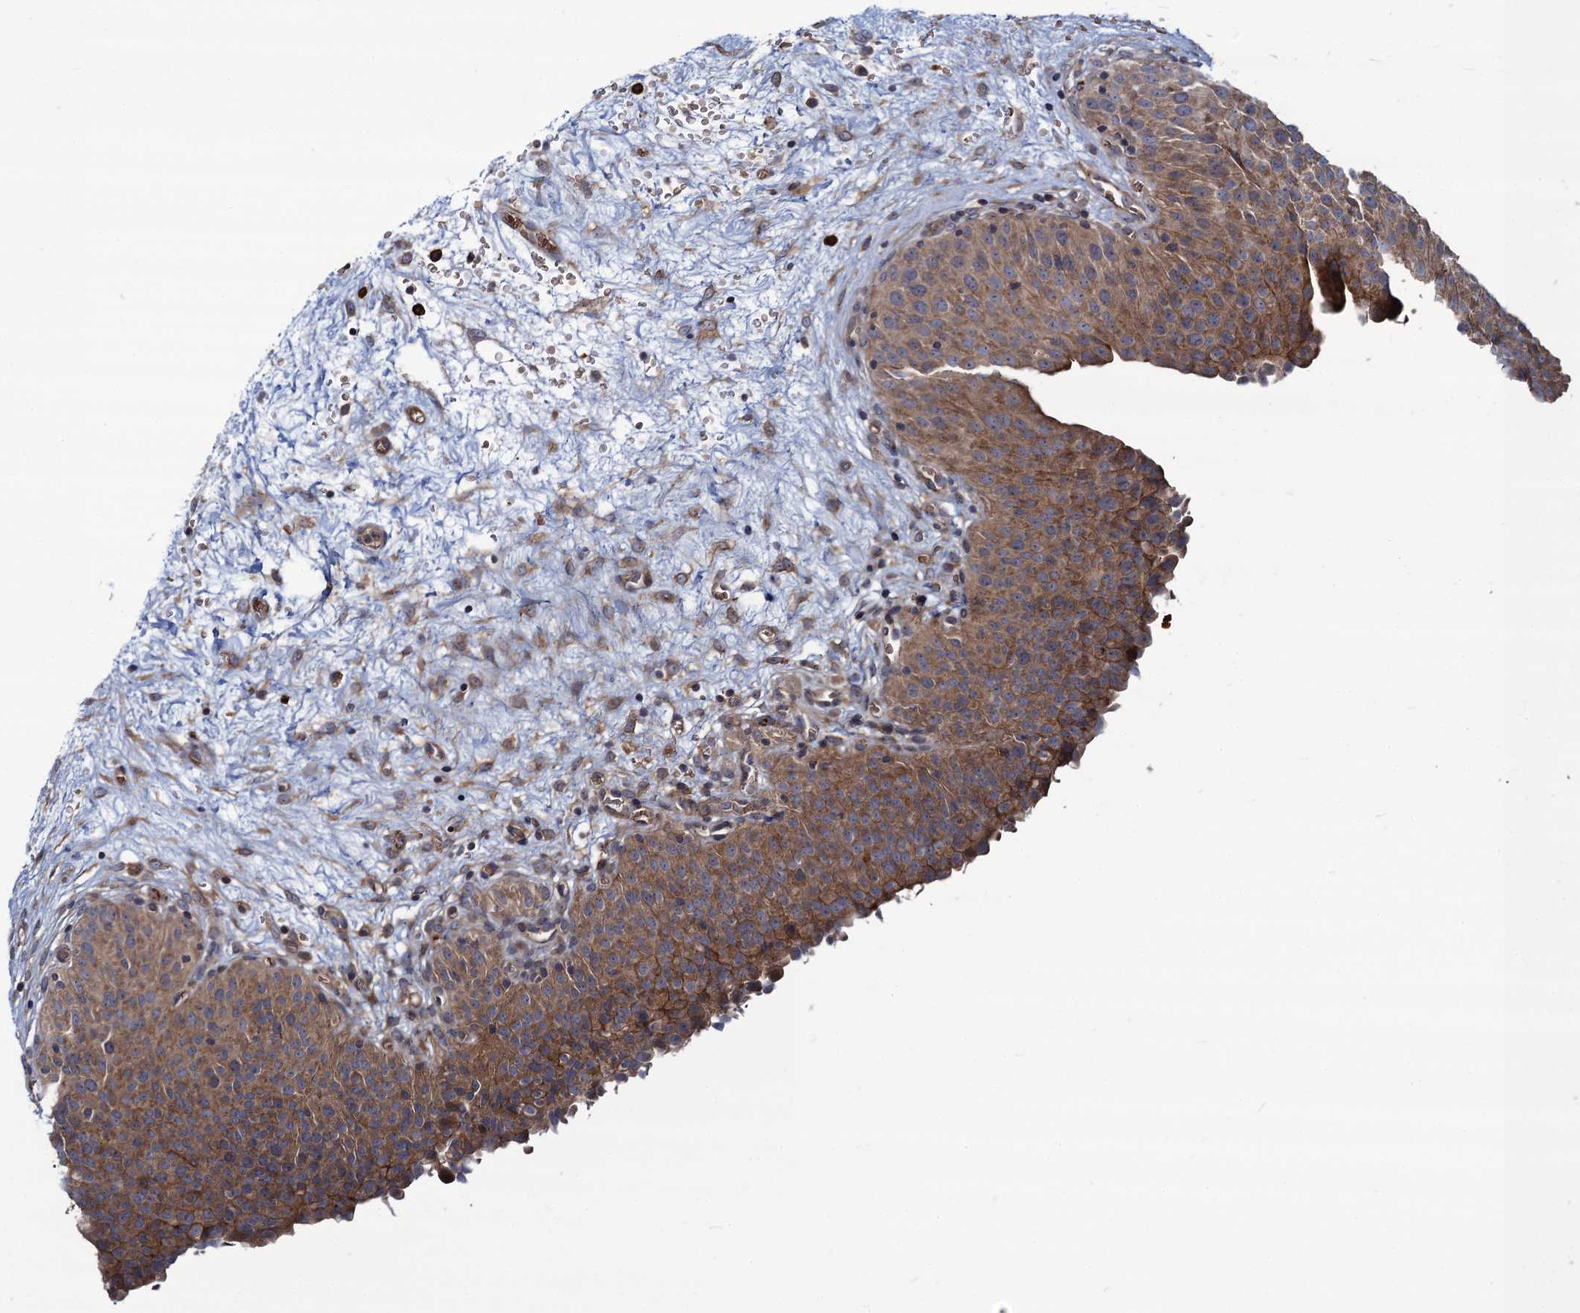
{"staining": {"intensity": "moderate", "quantity": ">75%", "location": "cytoplasmic/membranous"}, "tissue": "urinary bladder", "cell_type": "Urothelial cells", "image_type": "normal", "snomed": [{"axis": "morphology", "description": "Normal tissue, NOS"}, {"axis": "morphology", "description": "Dysplasia, NOS"}, {"axis": "topography", "description": "Urinary bladder"}], "caption": "High-power microscopy captured an immunohistochemistry (IHC) micrograph of normal urinary bladder, revealing moderate cytoplasmic/membranous expression in approximately >75% of urothelial cells.", "gene": "KXD1", "patient": {"sex": "male", "age": 35}}